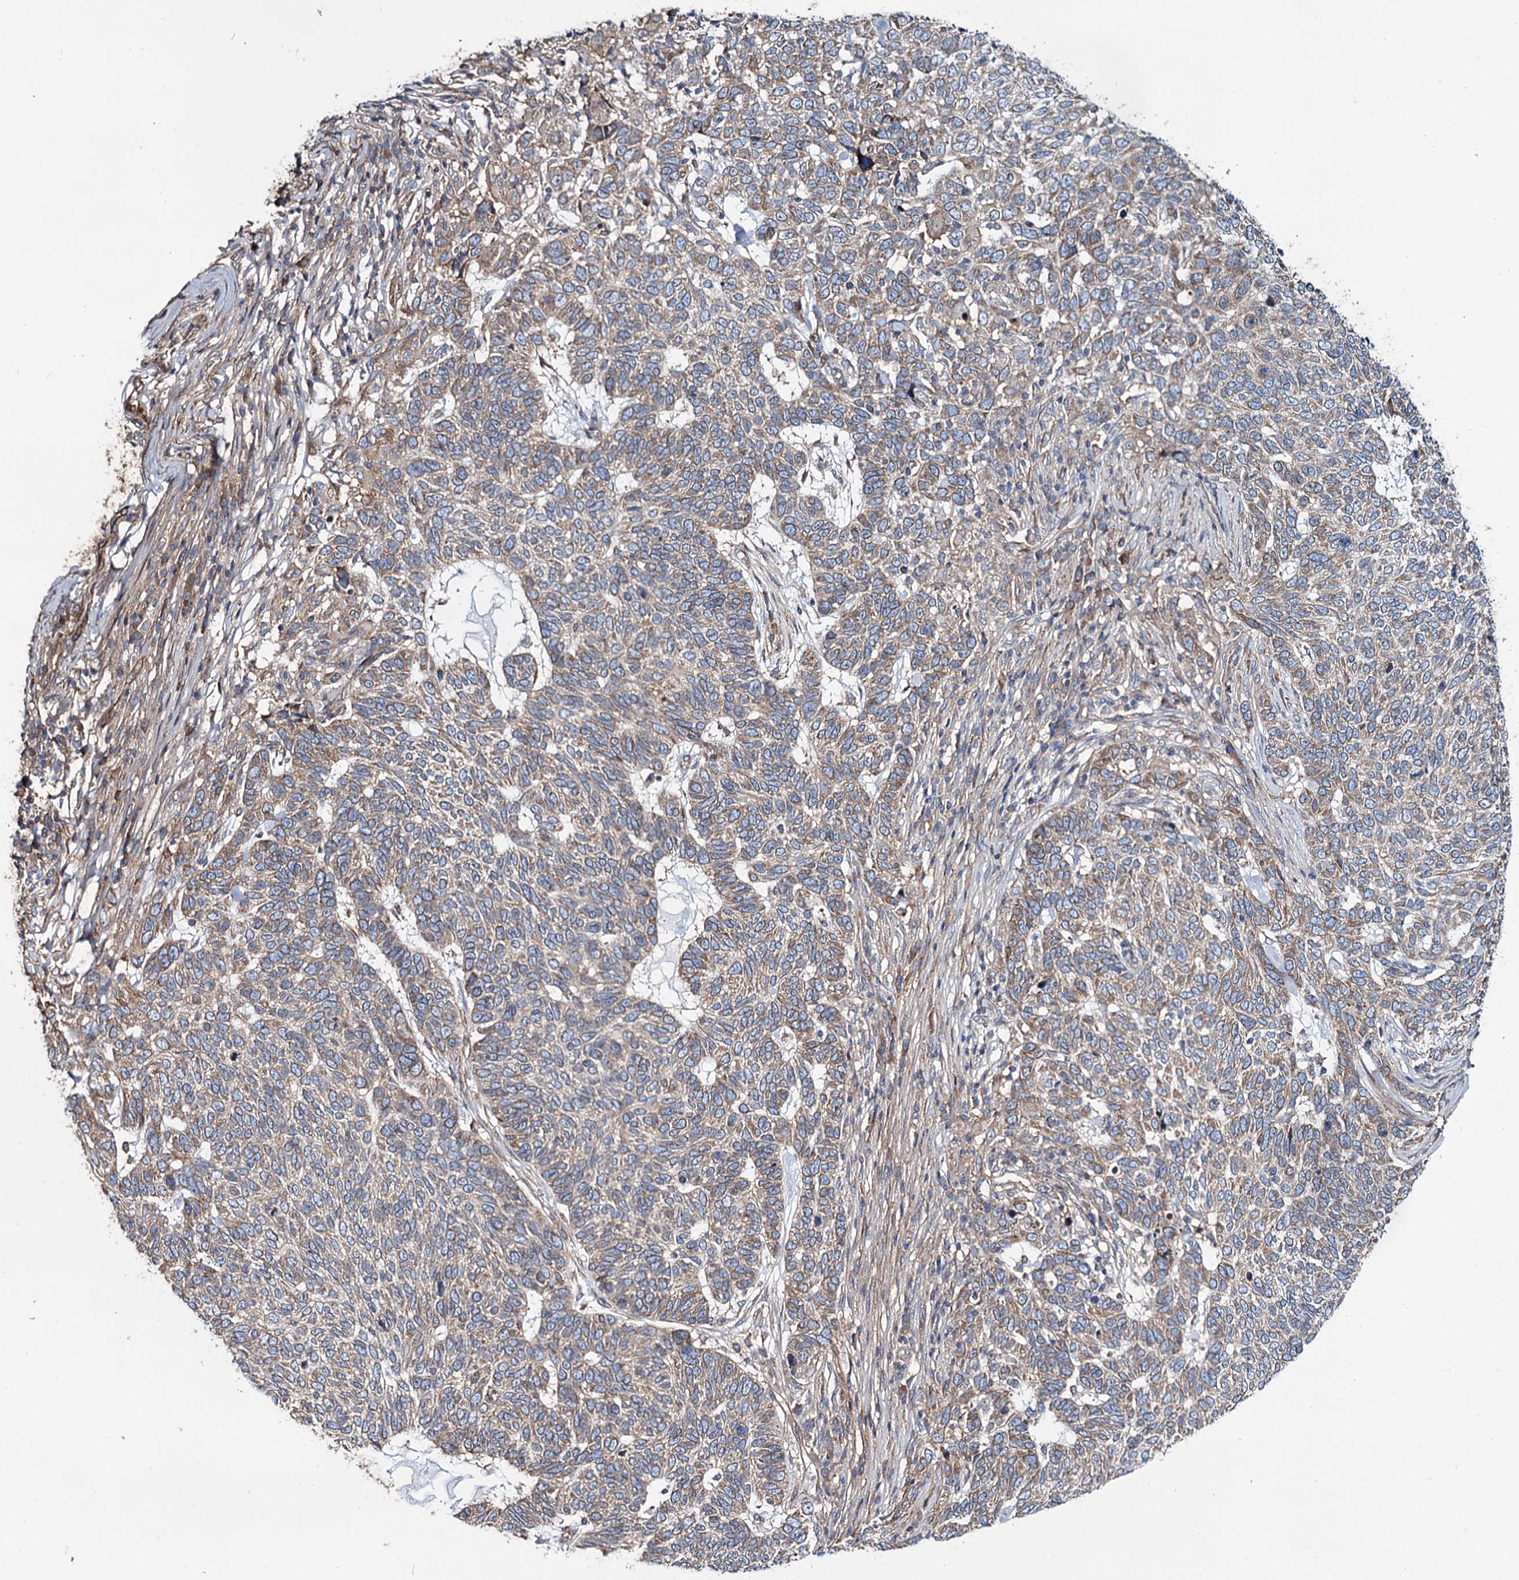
{"staining": {"intensity": "weak", "quantity": ">75%", "location": "cytoplasmic/membranous"}, "tissue": "skin cancer", "cell_type": "Tumor cells", "image_type": "cancer", "snomed": [{"axis": "morphology", "description": "Basal cell carcinoma"}, {"axis": "topography", "description": "Skin"}], "caption": "Immunohistochemical staining of human basal cell carcinoma (skin) shows weak cytoplasmic/membranous protein staining in about >75% of tumor cells.", "gene": "PTDSS2", "patient": {"sex": "female", "age": 65}}